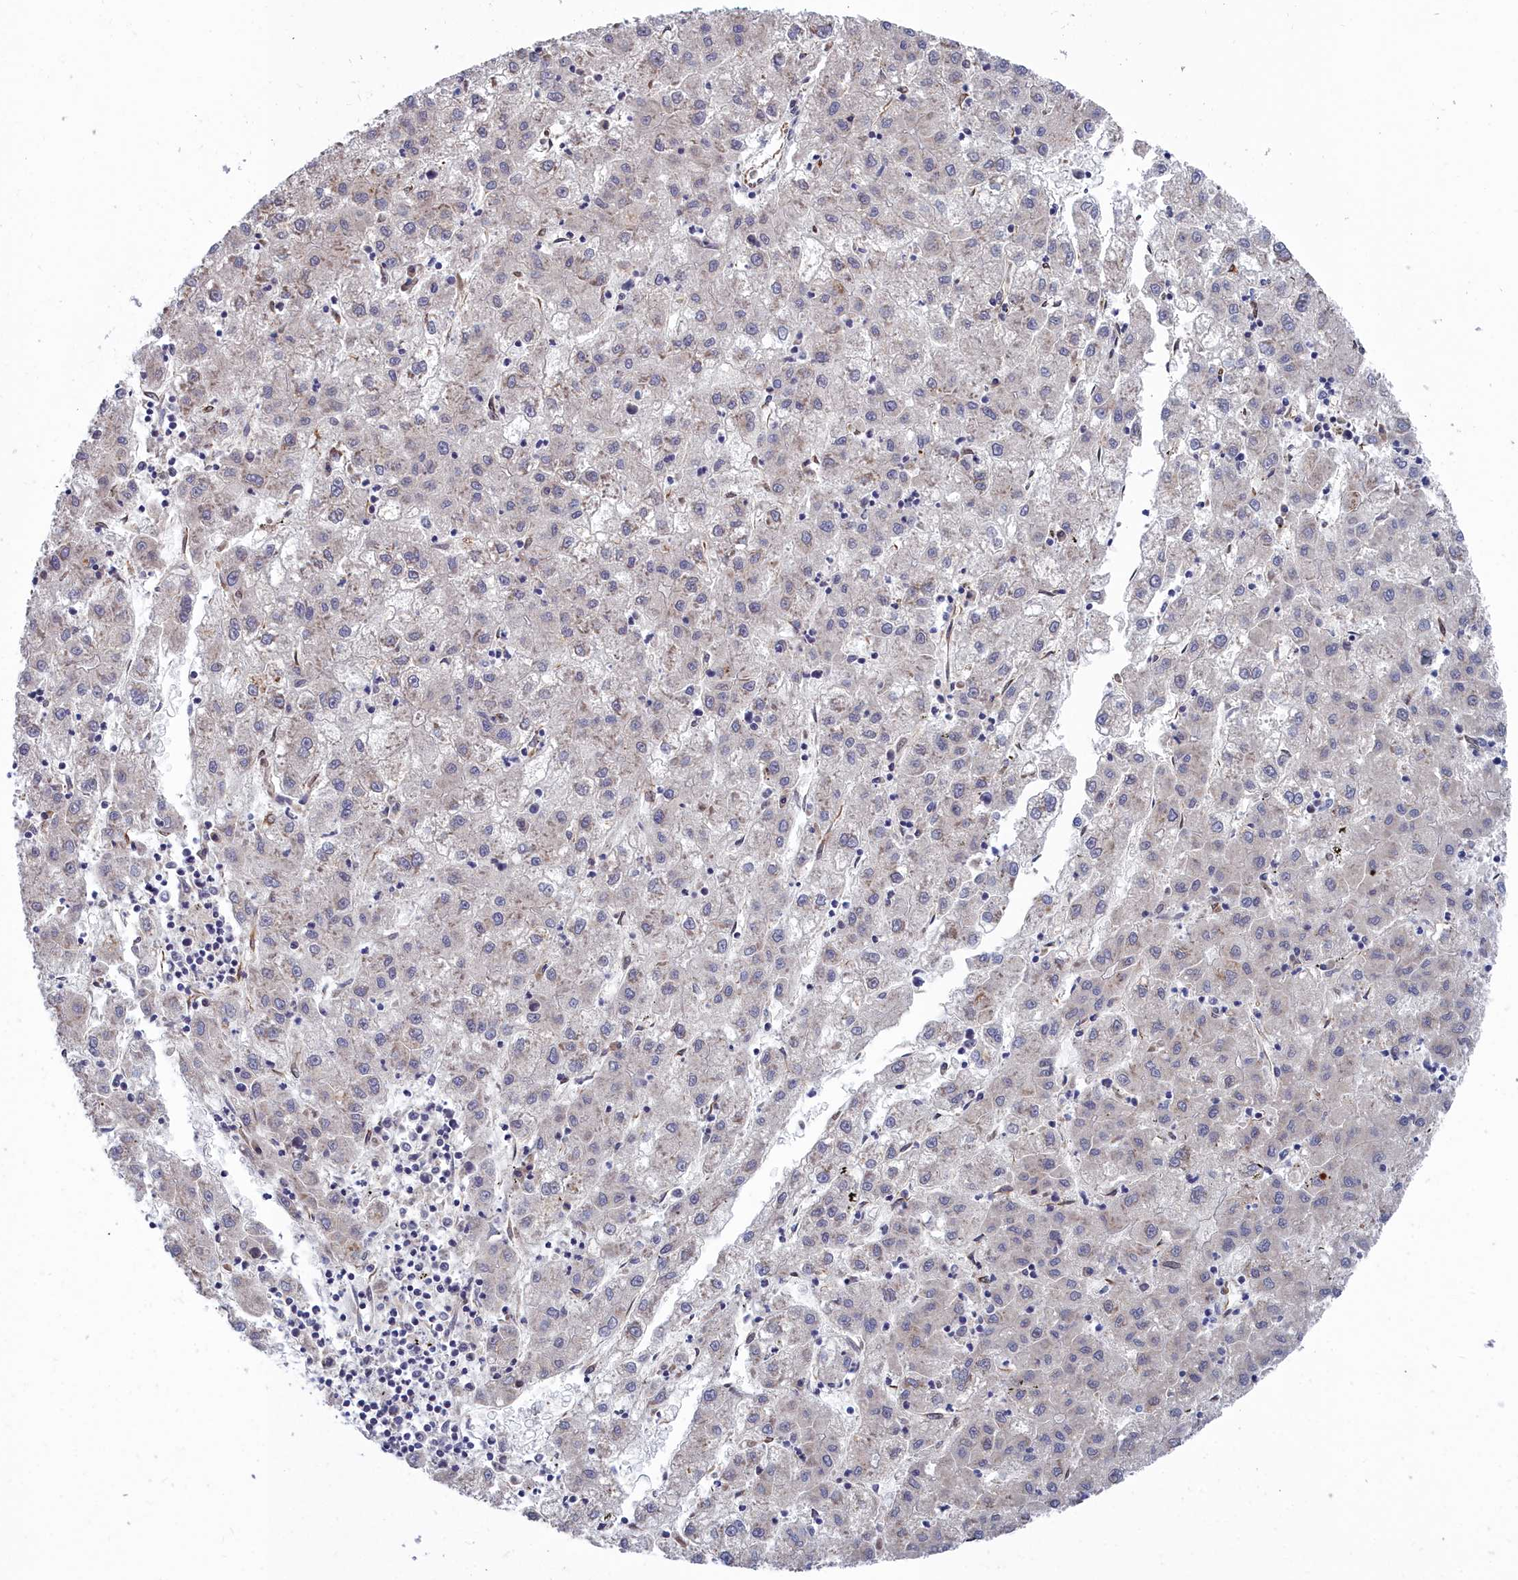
{"staining": {"intensity": "negative", "quantity": "none", "location": "none"}, "tissue": "liver cancer", "cell_type": "Tumor cells", "image_type": "cancer", "snomed": [{"axis": "morphology", "description": "Carcinoma, Hepatocellular, NOS"}, {"axis": "topography", "description": "Liver"}], "caption": "High magnification brightfield microscopy of hepatocellular carcinoma (liver) stained with DAB (3,3'-diaminobenzidine) (brown) and counterstained with hematoxylin (blue): tumor cells show no significant expression.", "gene": "RDX", "patient": {"sex": "male", "age": 72}}